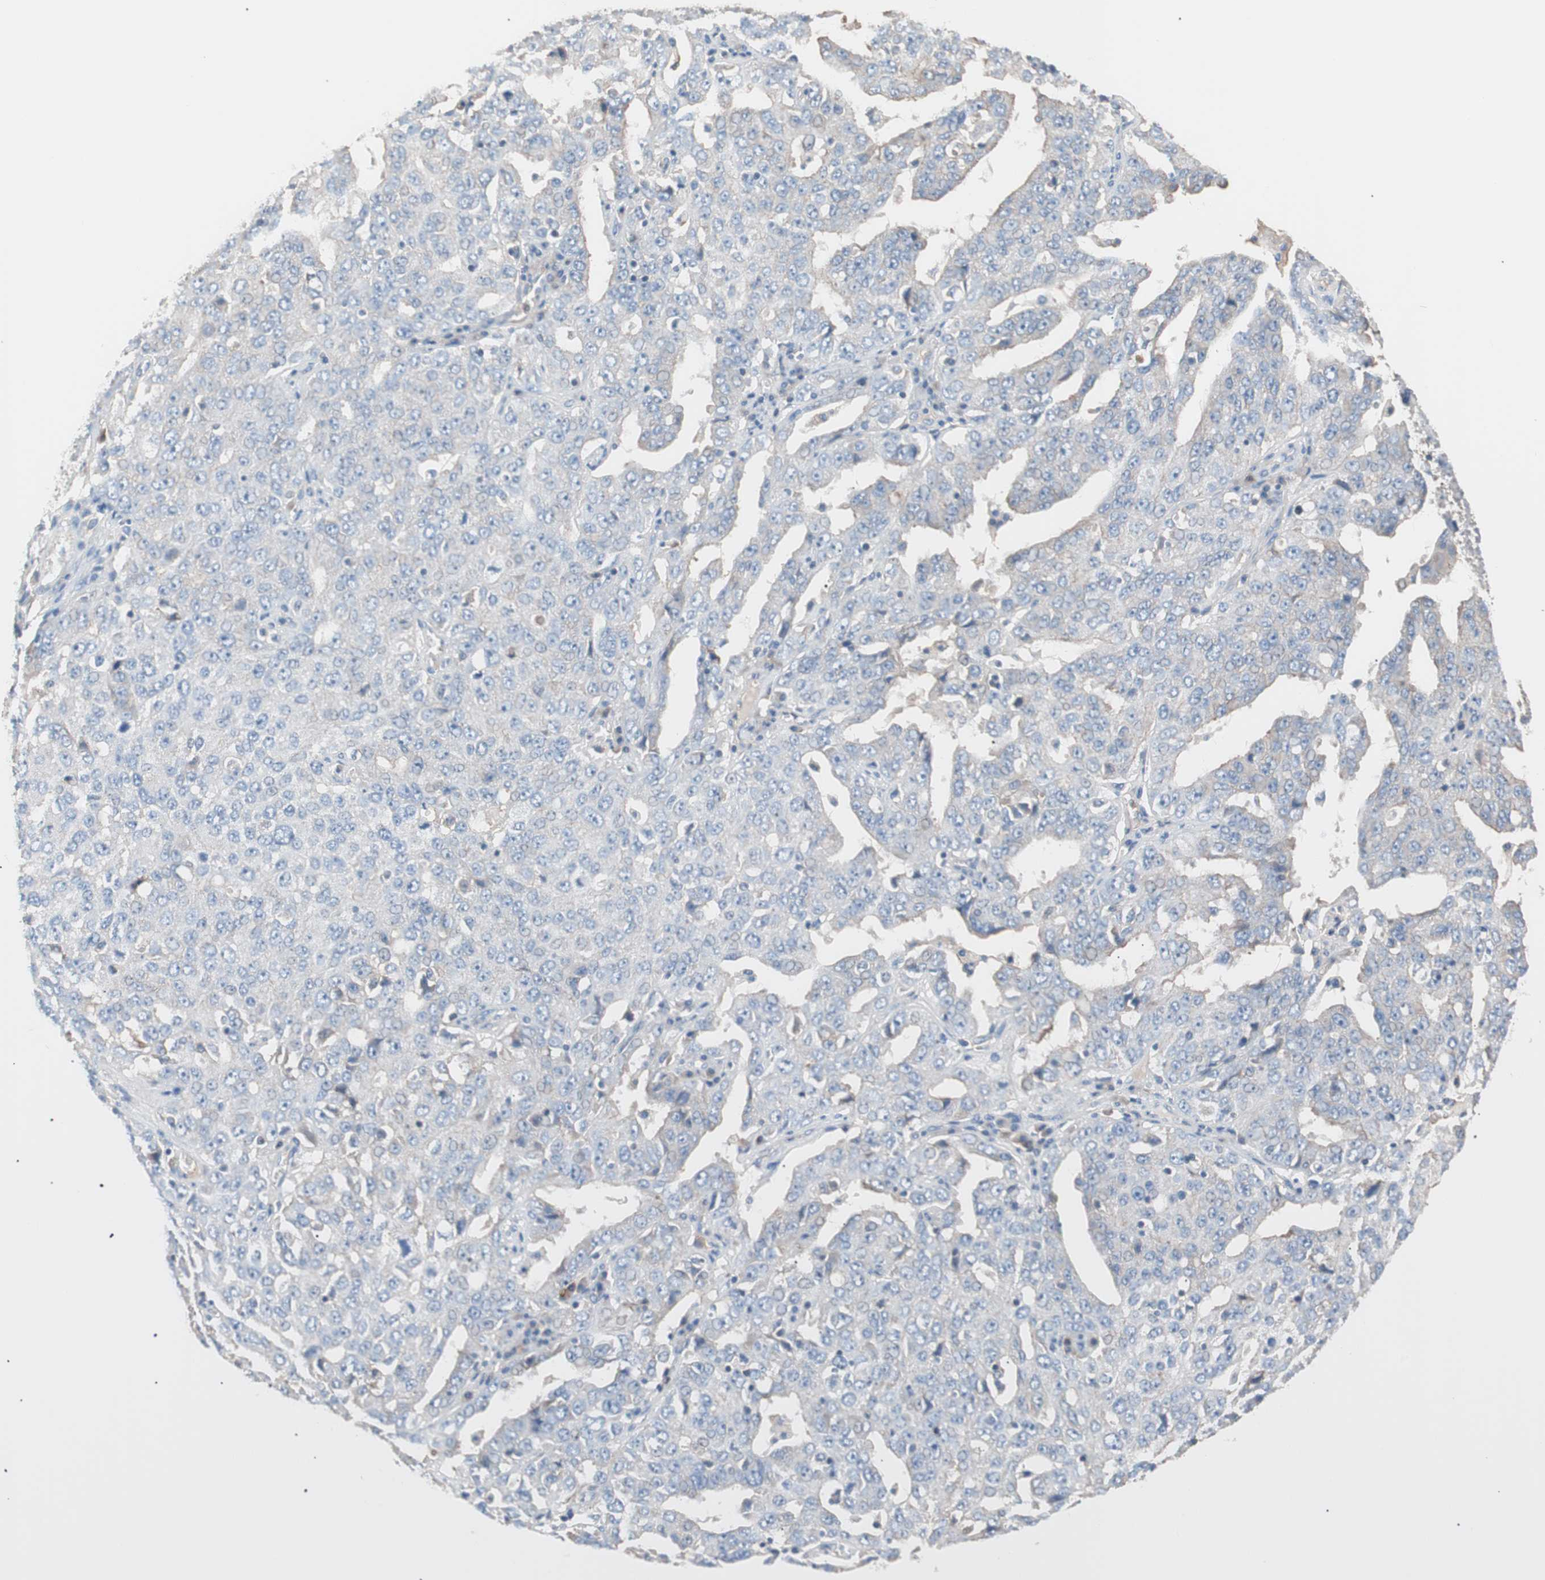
{"staining": {"intensity": "weak", "quantity": "<25%", "location": "cytoplasmic/membranous"}, "tissue": "ovarian cancer", "cell_type": "Tumor cells", "image_type": "cancer", "snomed": [{"axis": "morphology", "description": "Carcinoma, endometroid"}, {"axis": "topography", "description": "Ovary"}], "caption": "A histopathology image of ovarian endometroid carcinoma stained for a protein exhibits no brown staining in tumor cells. The staining is performed using DAB (3,3'-diaminobenzidine) brown chromogen with nuclei counter-stained in using hematoxylin.", "gene": "GPR160", "patient": {"sex": "female", "age": 62}}